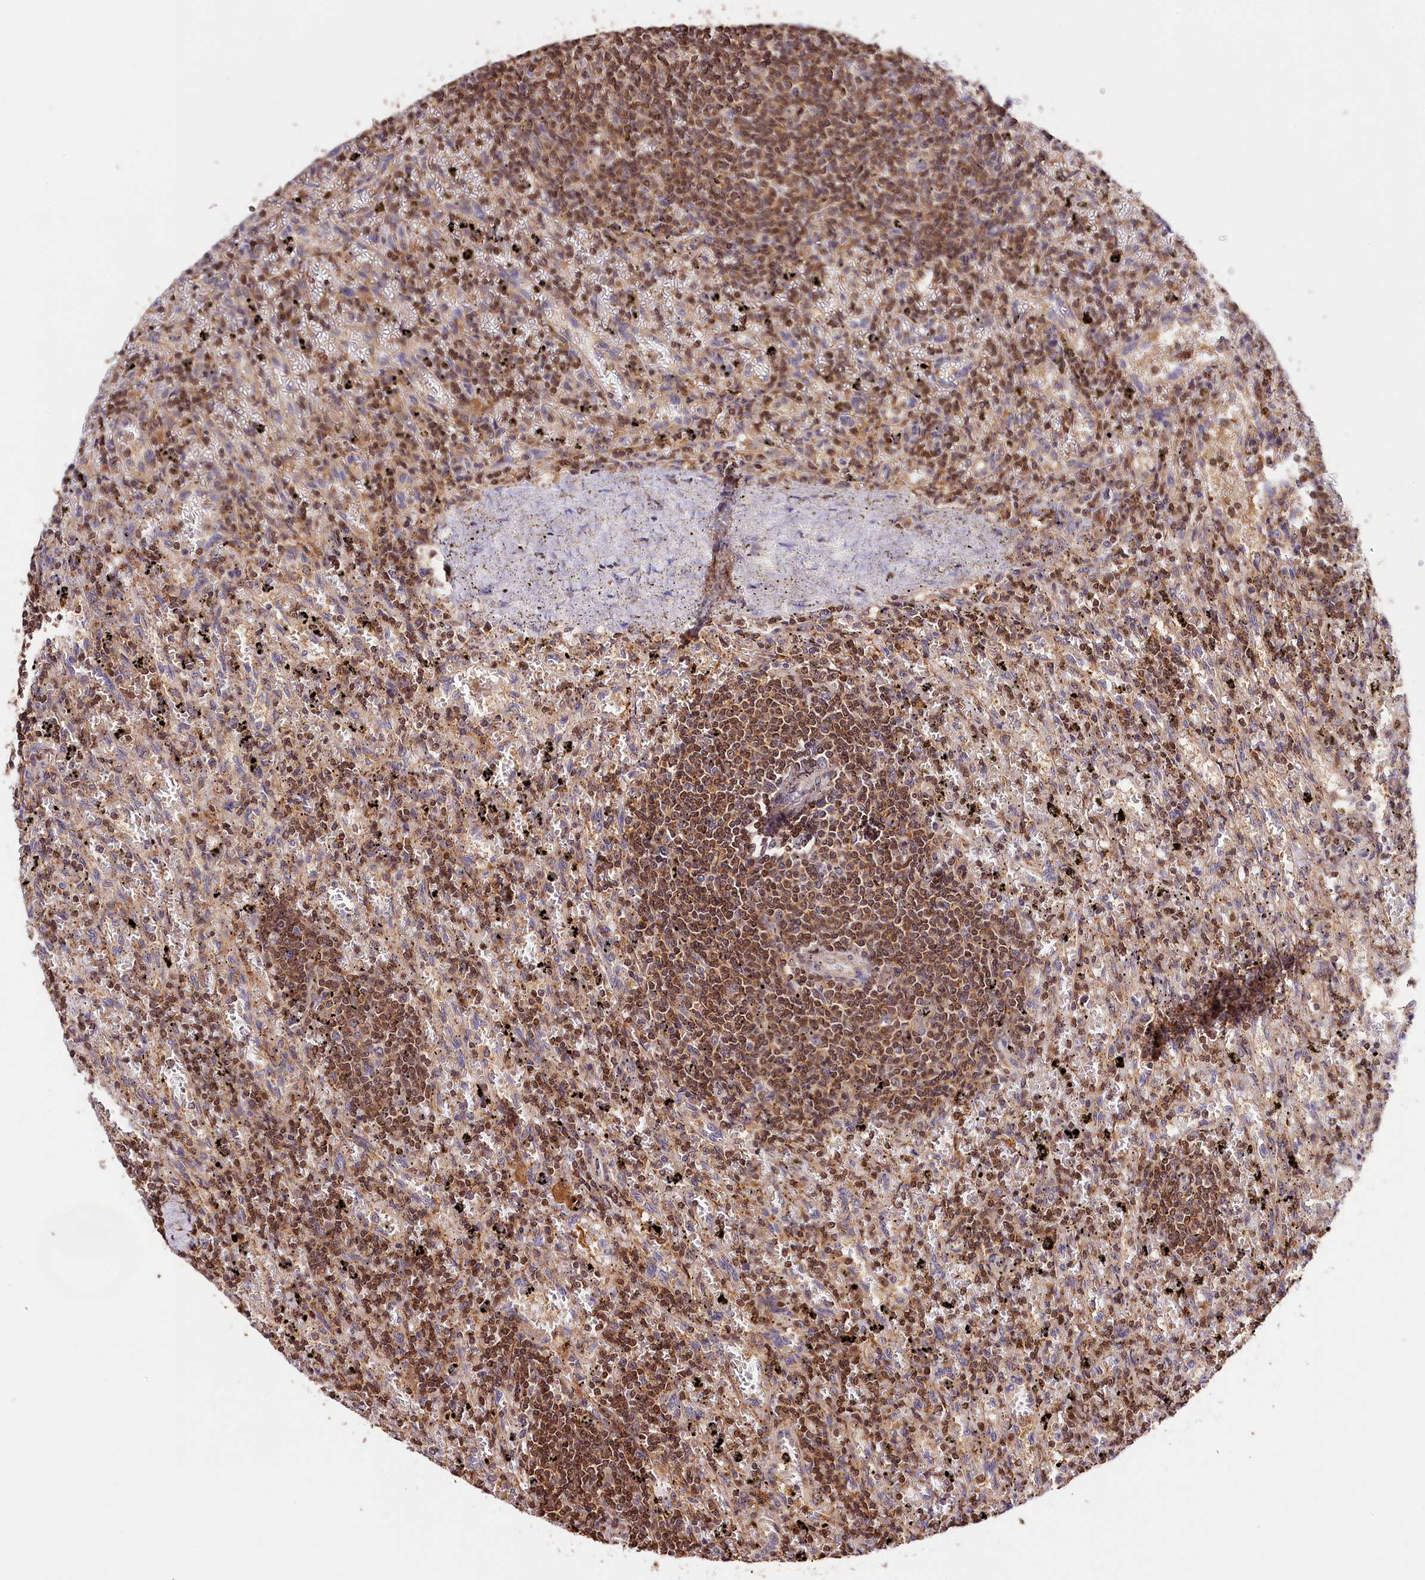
{"staining": {"intensity": "moderate", "quantity": ">75%", "location": "cytoplasmic/membranous,nuclear"}, "tissue": "lymphoma", "cell_type": "Tumor cells", "image_type": "cancer", "snomed": [{"axis": "morphology", "description": "Malignant lymphoma, non-Hodgkin's type, Low grade"}, {"axis": "topography", "description": "Spleen"}], "caption": "Lymphoma stained for a protein (brown) displays moderate cytoplasmic/membranous and nuclear positive staining in approximately >75% of tumor cells.", "gene": "KPTN", "patient": {"sex": "male", "age": 76}}